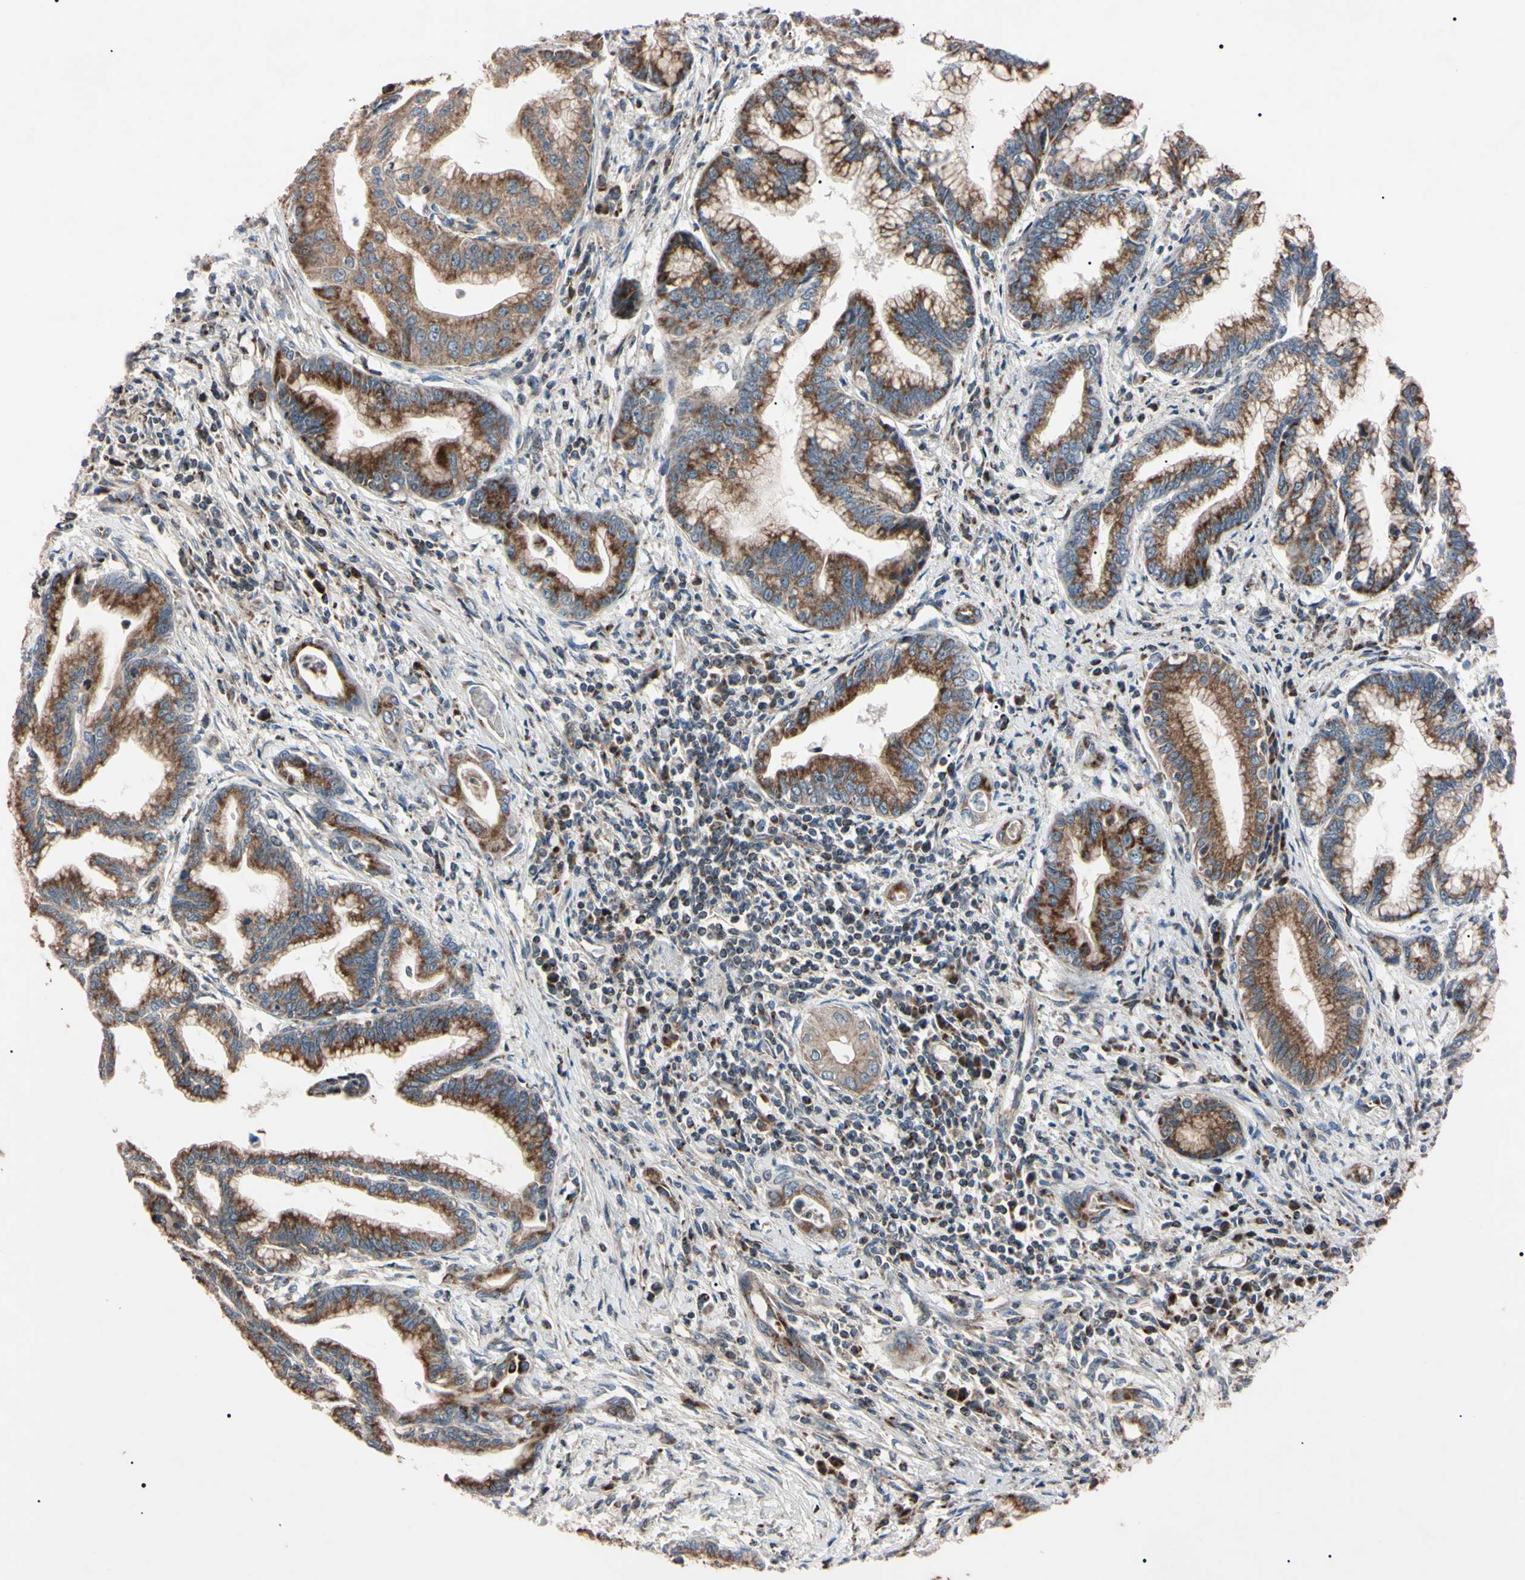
{"staining": {"intensity": "moderate", "quantity": ">75%", "location": "cytoplasmic/membranous"}, "tissue": "pancreatic cancer", "cell_type": "Tumor cells", "image_type": "cancer", "snomed": [{"axis": "morphology", "description": "Adenocarcinoma, NOS"}, {"axis": "topography", "description": "Pancreas"}], "caption": "A brown stain labels moderate cytoplasmic/membranous positivity of a protein in human adenocarcinoma (pancreatic) tumor cells. The staining was performed using DAB (3,3'-diaminobenzidine) to visualize the protein expression in brown, while the nuclei were stained in blue with hematoxylin (Magnification: 20x).", "gene": "TNFRSF1A", "patient": {"sex": "female", "age": 64}}